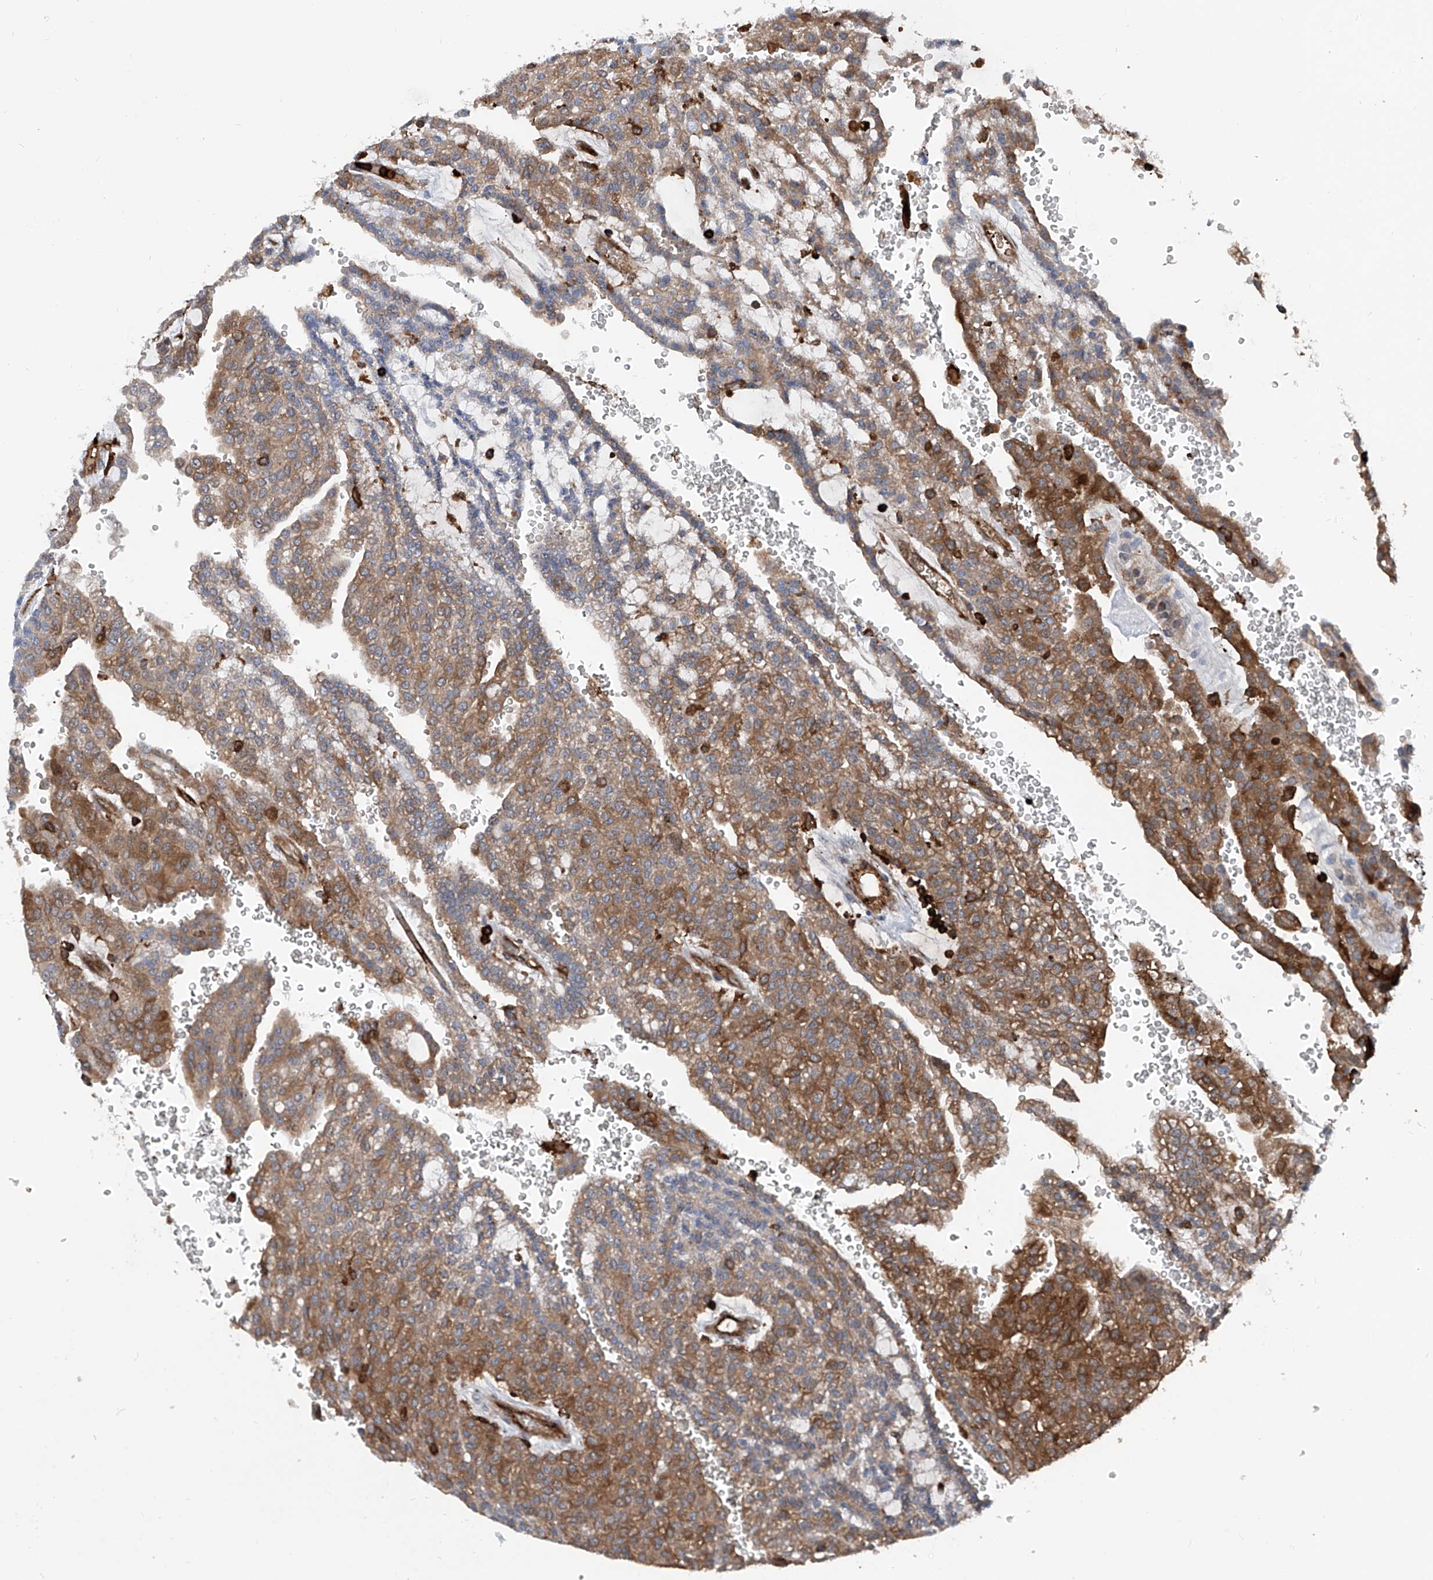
{"staining": {"intensity": "moderate", "quantity": ">75%", "location": "cytoplasmic/membranous"}, "tissue": "renal cancer", "cell_type": "Tumor cells", "image_type": "cancer", "snomed": [{"axis": "morphology", "description": "Adenocarcinoma, NOS"}, {"axis": "topography", "description": "Kidney"}], "caption": "Tumor cells display moderate cytoplasmic/membranous positivity in about >75% of cells in renal cancer.", "gene": "ZNF484", "patient": {"sex": "male", "age": 63}}